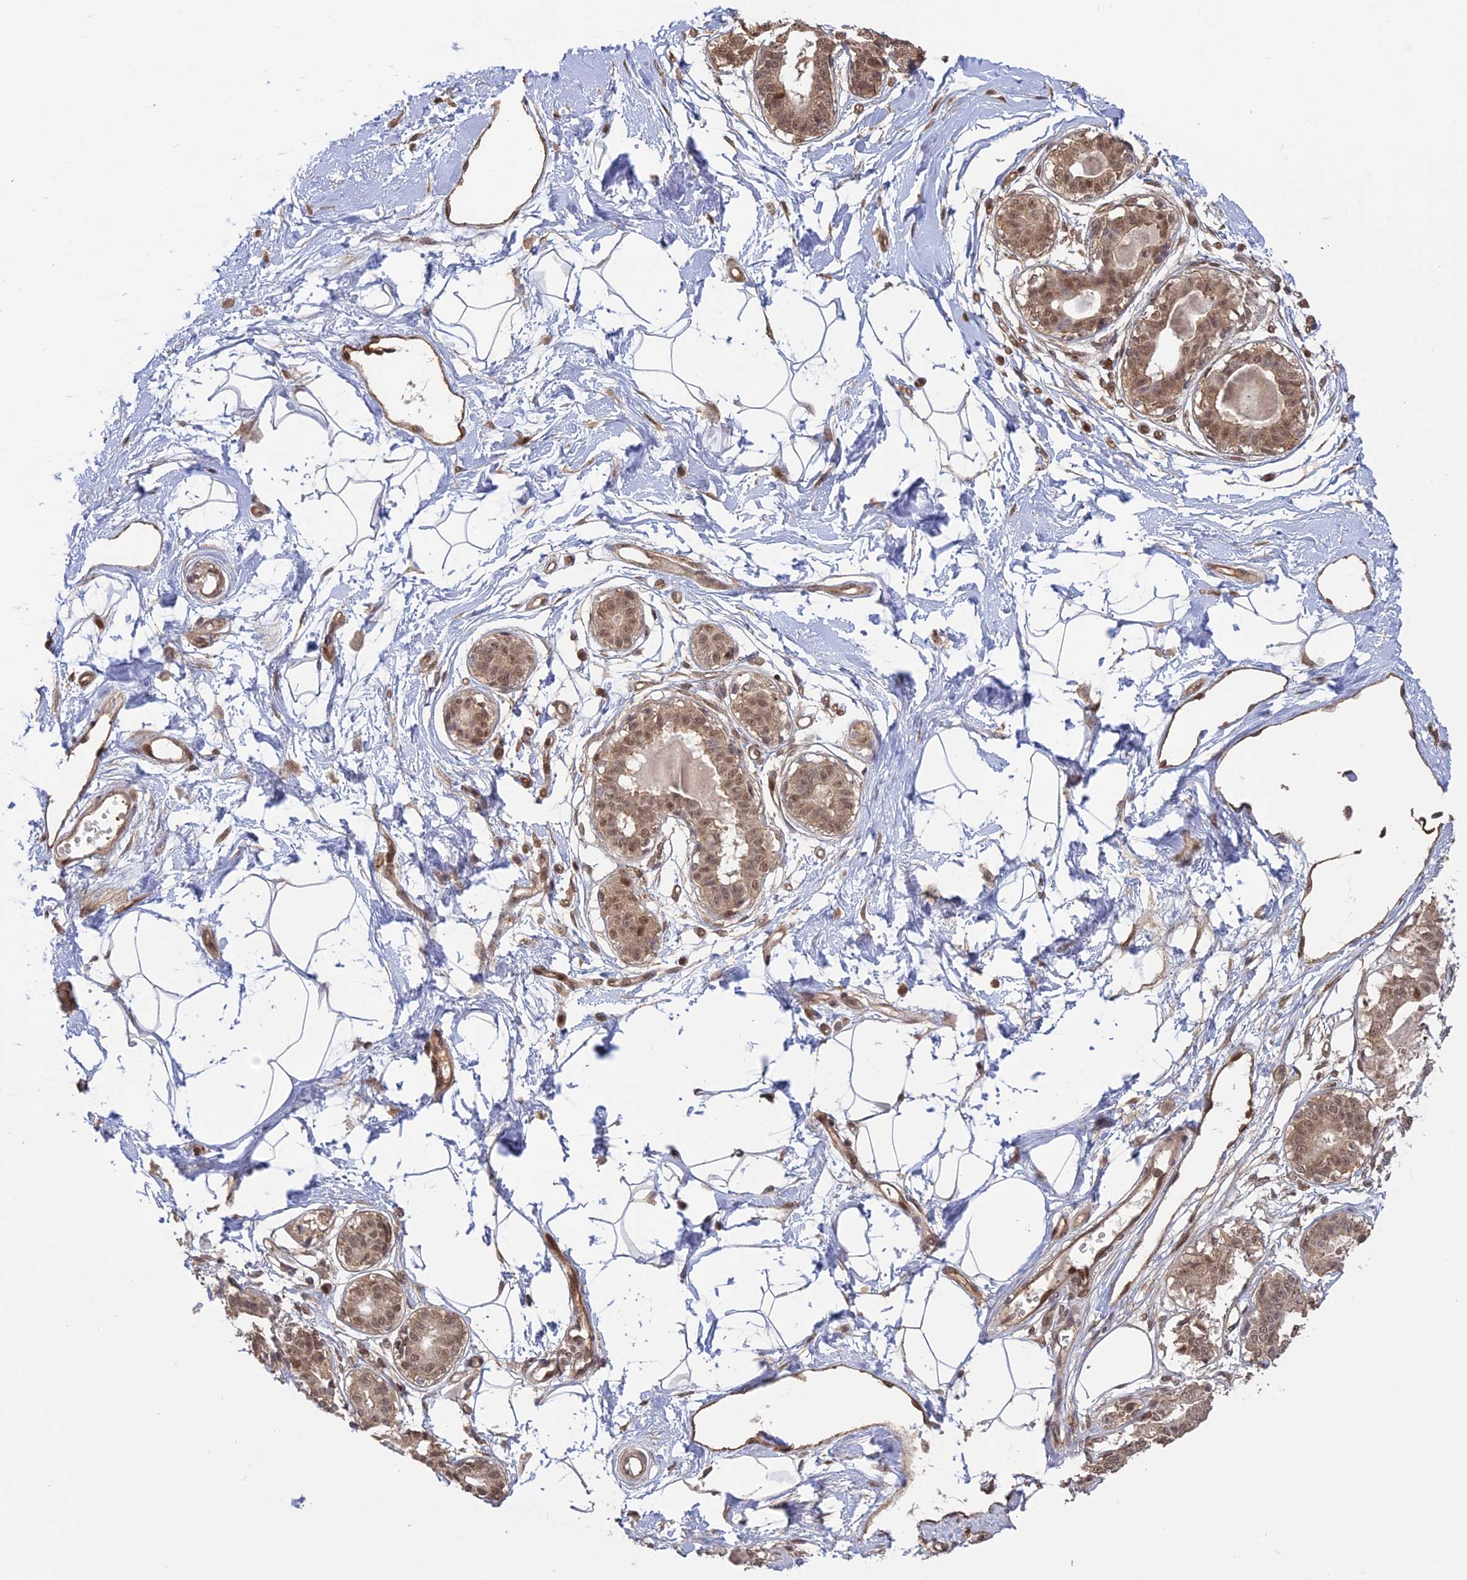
{"staining": {"intensity": "negative", "quantity": "none", "location": "none"}, "tissue": "breast", "cell_type": "Adipocytes", "image_type": "normal", "snomed": [{"axis": "morphology", "description": "Normal tissue, NOS"}, {"axis": "topography", "description": "Breast"}], "caption": "High magnification brightfield microscopy of unremarkable breast stained with DAB (3,3'-diaminobenzidine) (brown) and counterstained with hematoxylin (blue): adipocytes show no significant expression. (DAB (3,3'-diaminobenzidine) IHC, high magnification).", "gene": "PKIG", "patient": {"sex": "female", "age": 45}}